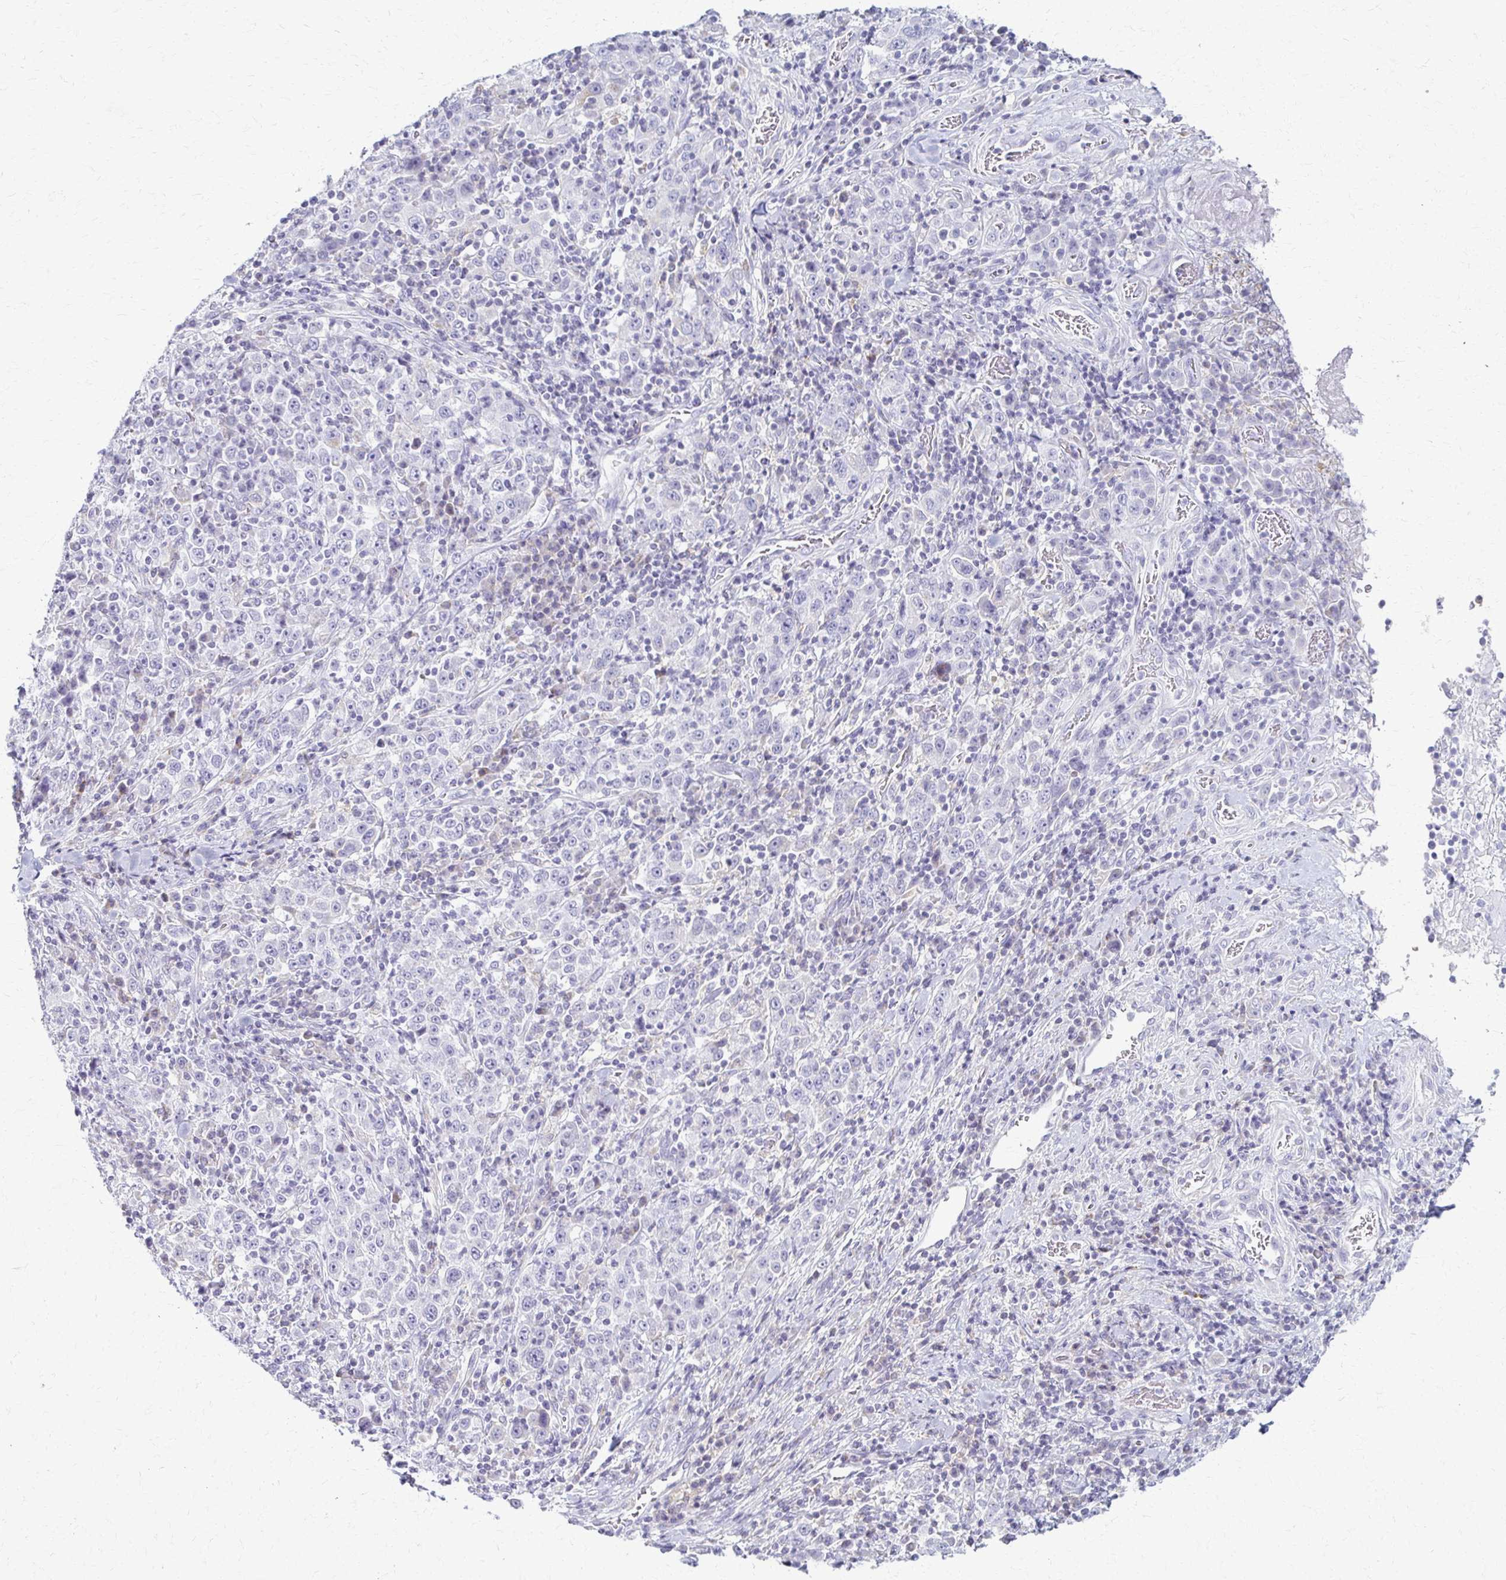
{"staining": {"intensity": "negative", "quantity": "none", "location": "none"}, "tissue": "stomach cancer", "cell_type": "Tumor cells", "image_type": "cancer", "snomed": [{"axis": "morphology", "description": "Normal tissue, NOS"}, {"axis": "morphology", "description": "Adenocarcinoma, NOS"}, {"axis": "topography", "description": "Stomach, upper"}, {"axis": "topography", "description": "Stomach"}], "caption": "Tumor cells show no significant positivity in stomach adenocarcinoma.", "gene": "FCGR2B", "patient": {"sex": "male", "age": 59}}